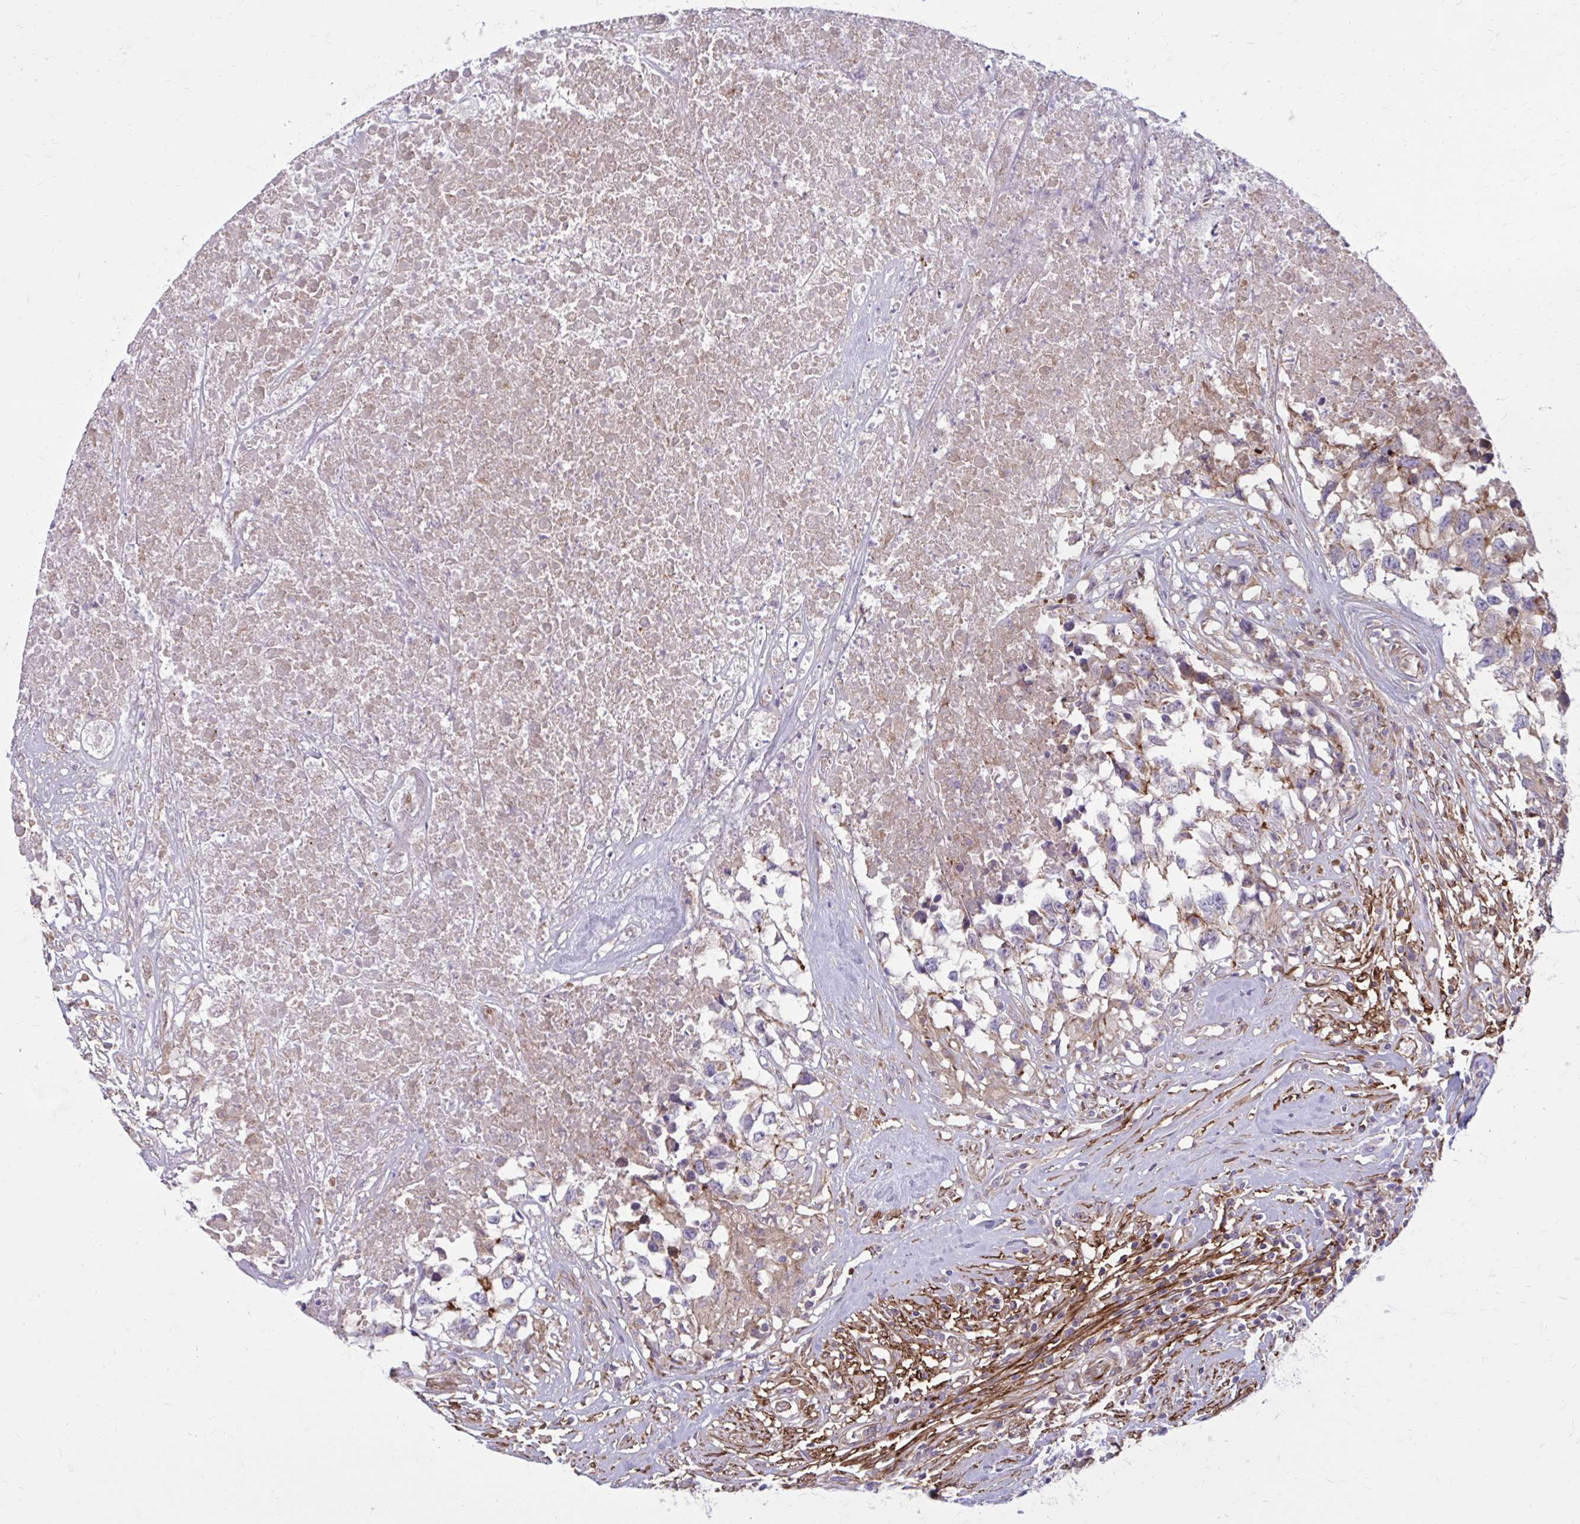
{"staining": {"intensity": "negative", "quantity": "none", "location": "none"}, "tissue": "testis cancer", "cell_type": "Tumor cells", "image_type": "cancer", "snomed": [{"axis": "morphology", "description": "Carcinoma, Embryonal, NOS"}, {"axis": "topography", "description": "Testis"}], "caption": "Testis cancer (embryonal carcinoma) stained for a protein using IHC reveals no positivity tumor cells.", "gene": "FAP", "patient": {"sex": "male", "age": 83}}